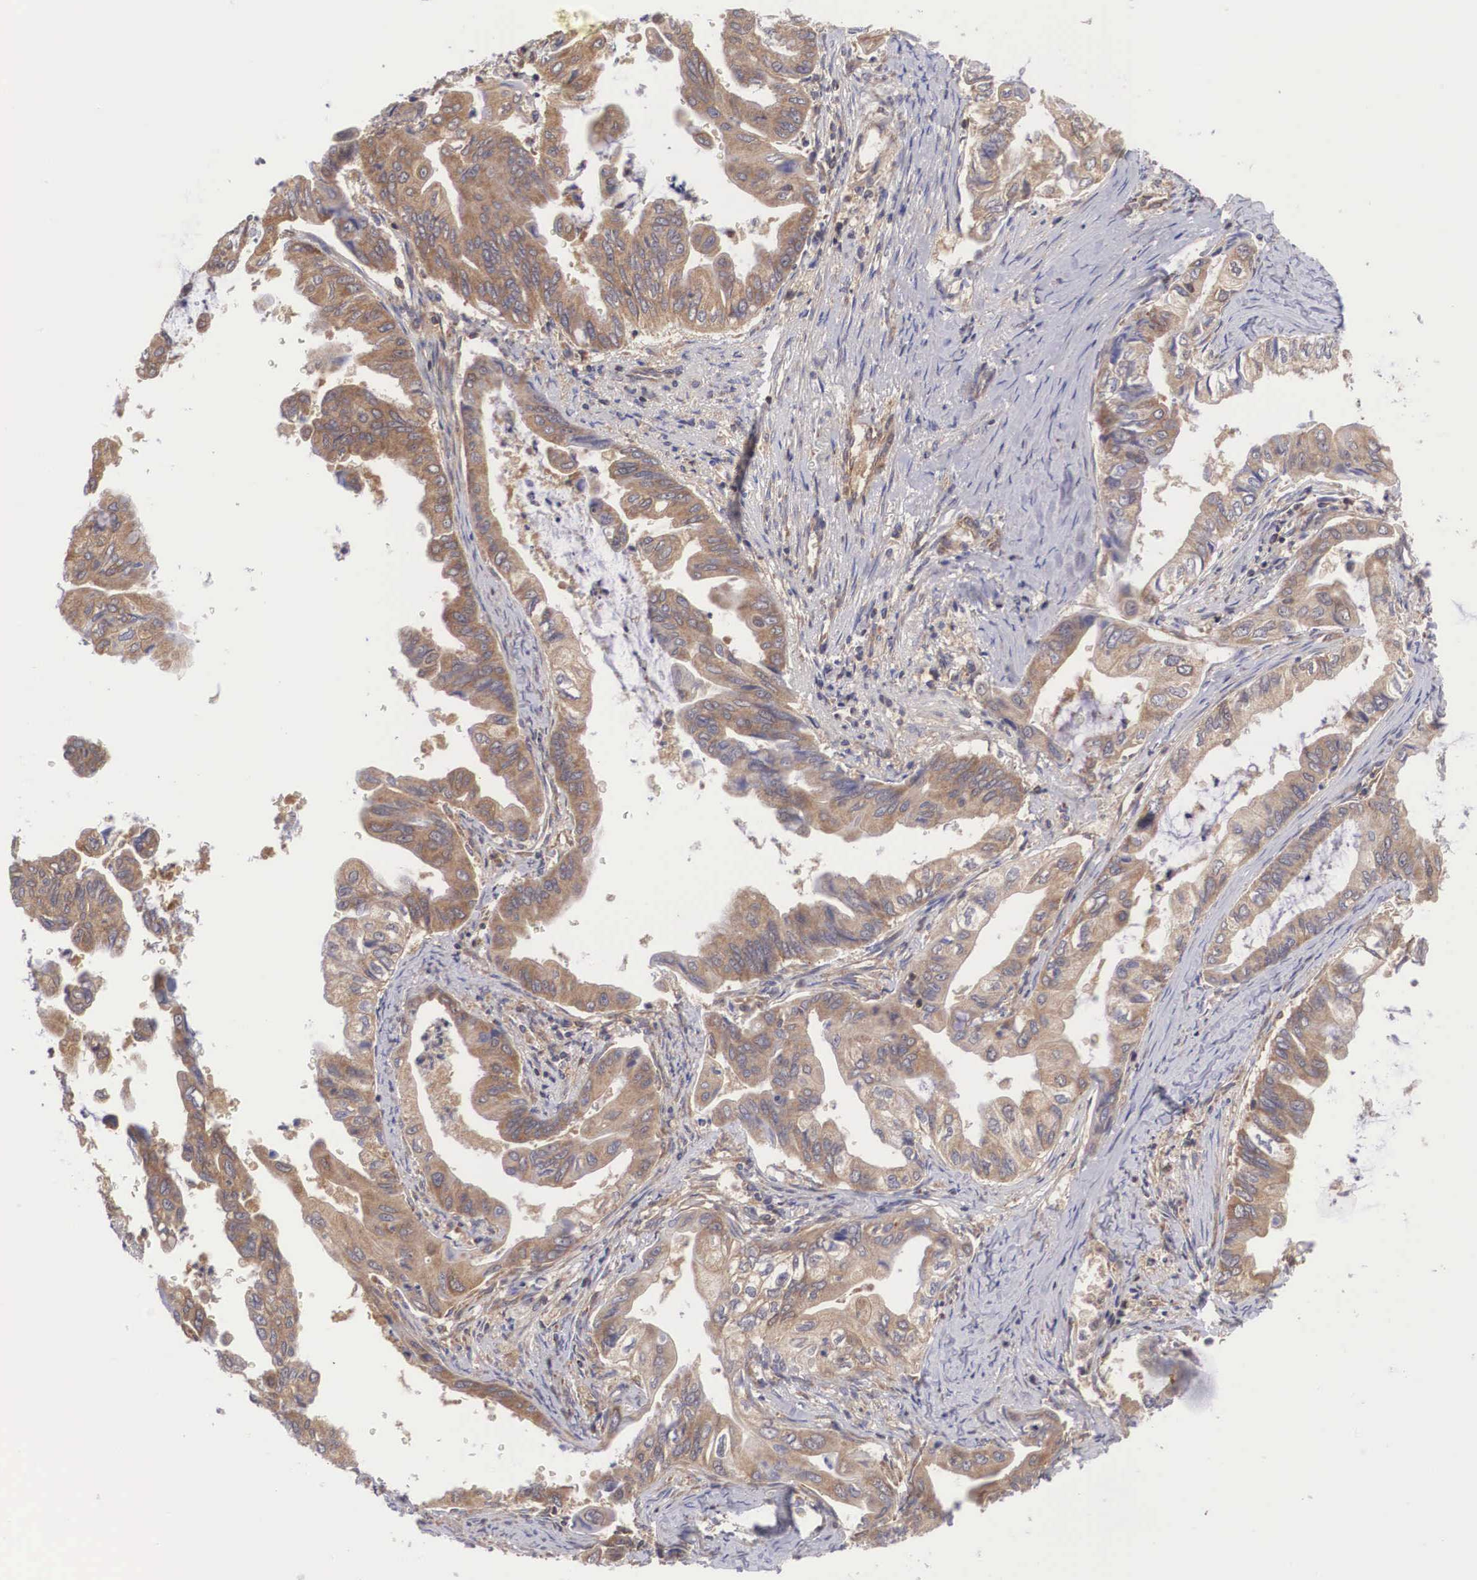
{"staining": {"intensity": "moderate", "quantity": ">75%", "location": "cytoplasmic/membranous"}, "tissue": "stomach cancer", "cell_type": "Tumor cells", "image_type": "cancer", "snomed": [{"axis": "morphology", "description": "Adenocarcinoma, NOS"}, {"axis": "topography", "description": "Stomach, upper"}], "caption": "The histopathology image shows immunohistochemical staining of stomach cancer. There is moderate cytoplasmic/membranous expression is identified in about >75% of tumor cells.", "gene": "DHRS1", "patient": {"sex": "male", "age": 80}}